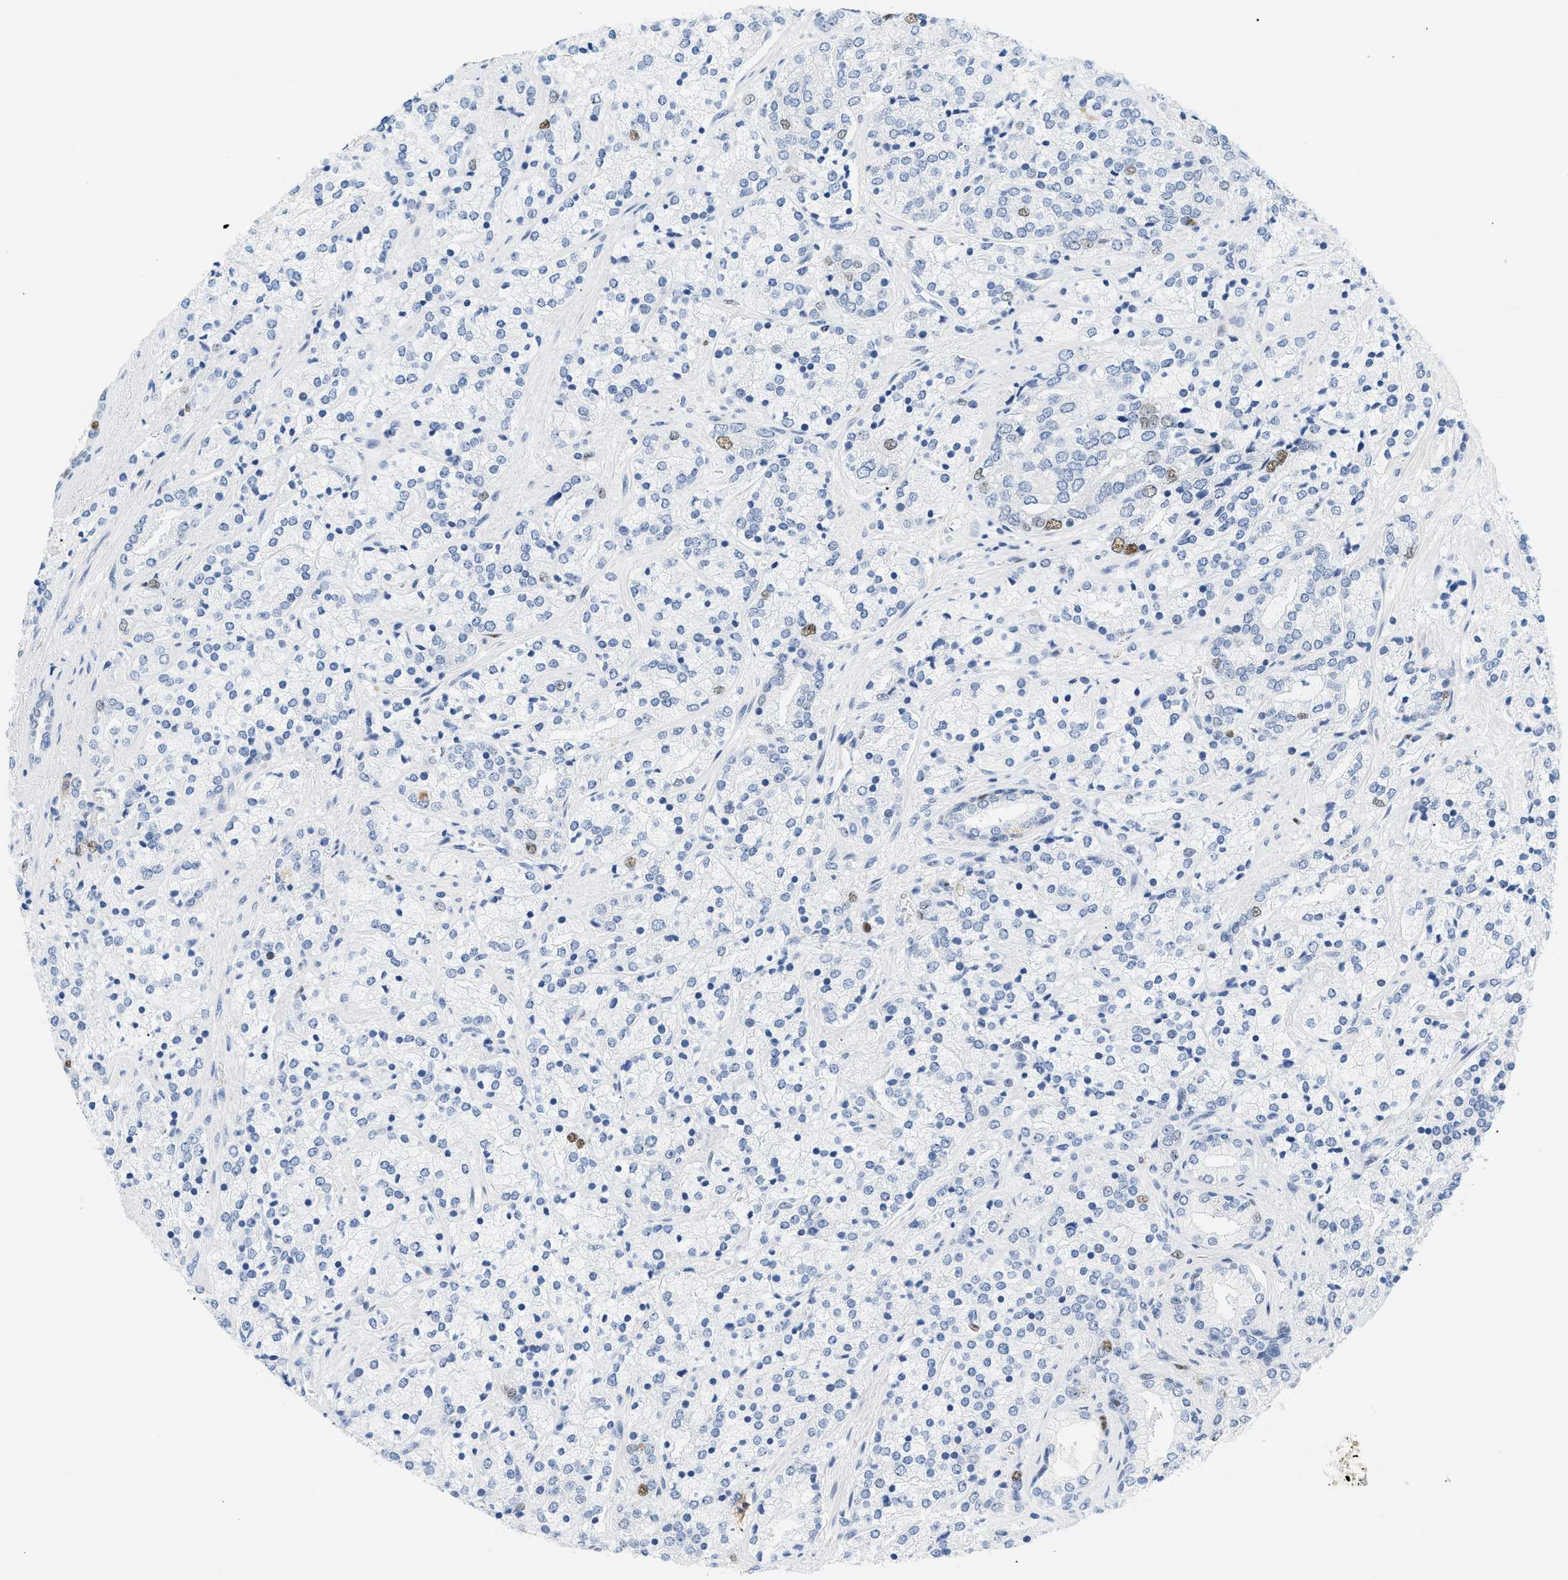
{"staining": {"intensity": "moderate", "quantity": "<25%", "location": "nuclear"}, "tissue": "prostate cancer", "cell_type": "Tumor cells", "image_type": "cancer", "snomed": [{"axis": "morphology", "description": "Adenocarcinoma, High grade"}, {"axis": "topography", "description": "Prostate"}], "caption": "Immunohistochemical staining of prostate cancer (adenocarcinoma (high-grade)) exhibits low levels of moderate nuclear positivity in approximately <25% of tumor cells.", "gene": "MCM7", "patient": {"sex": "male", "age": 71}}